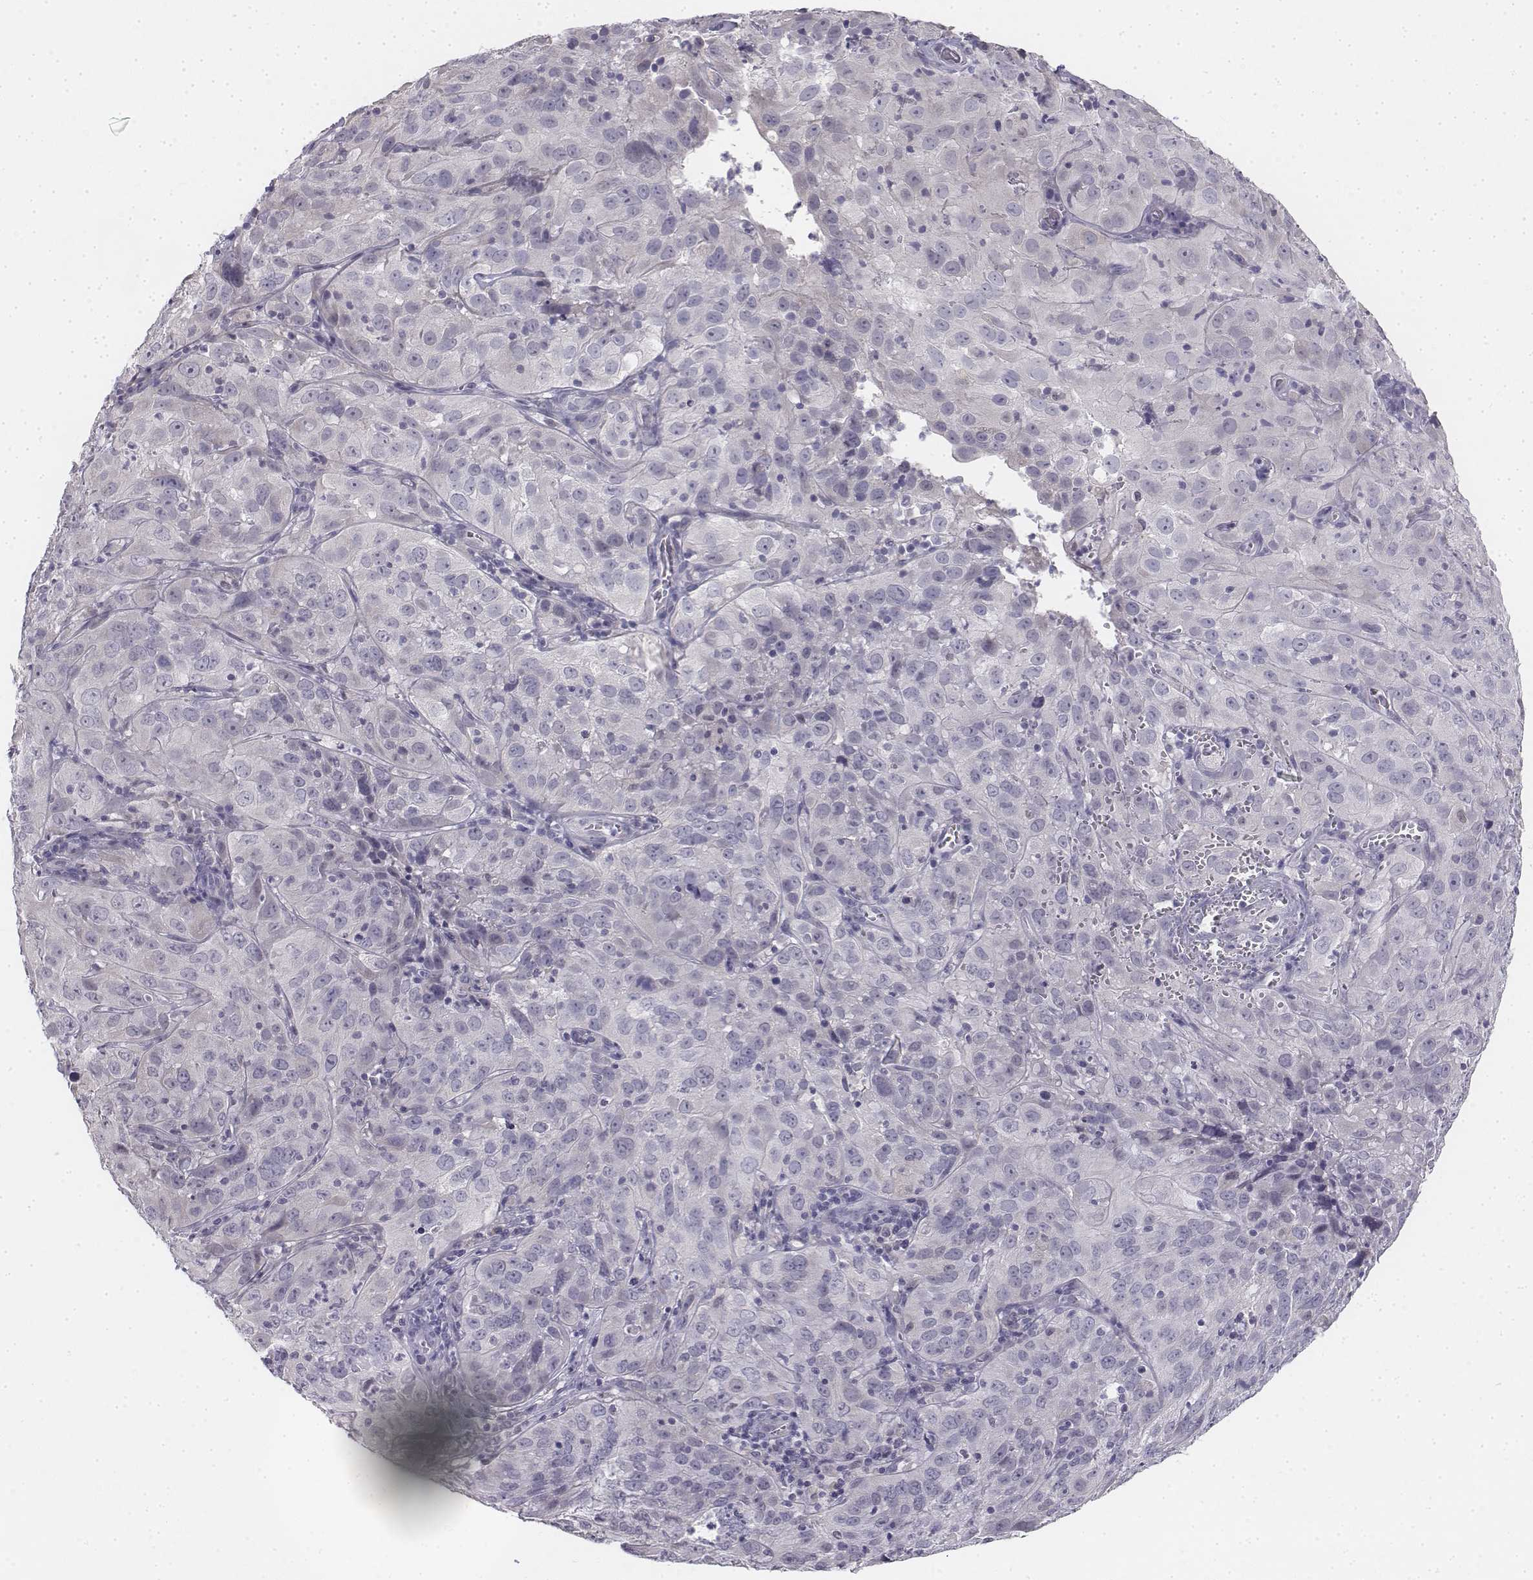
{"staining": {"intensity": "negative", "quantity": "none", "location": "none"}, "tissue": "cervical cancer", "cell_type": "Tumor cells", "image_type": "cancer", "snomed": [{"axis": "morphology", "description": "Squamous cell carcinoma, NOS"}, {"axis": "topography", "description": "Cervix"}], "caption": "Immunohistochemistry of cervical cancer (squamous cell carcinoma) reveals no staining in tumor cells.", "gene": "PENK", "patient": {"sex": "female", "age": 32}}